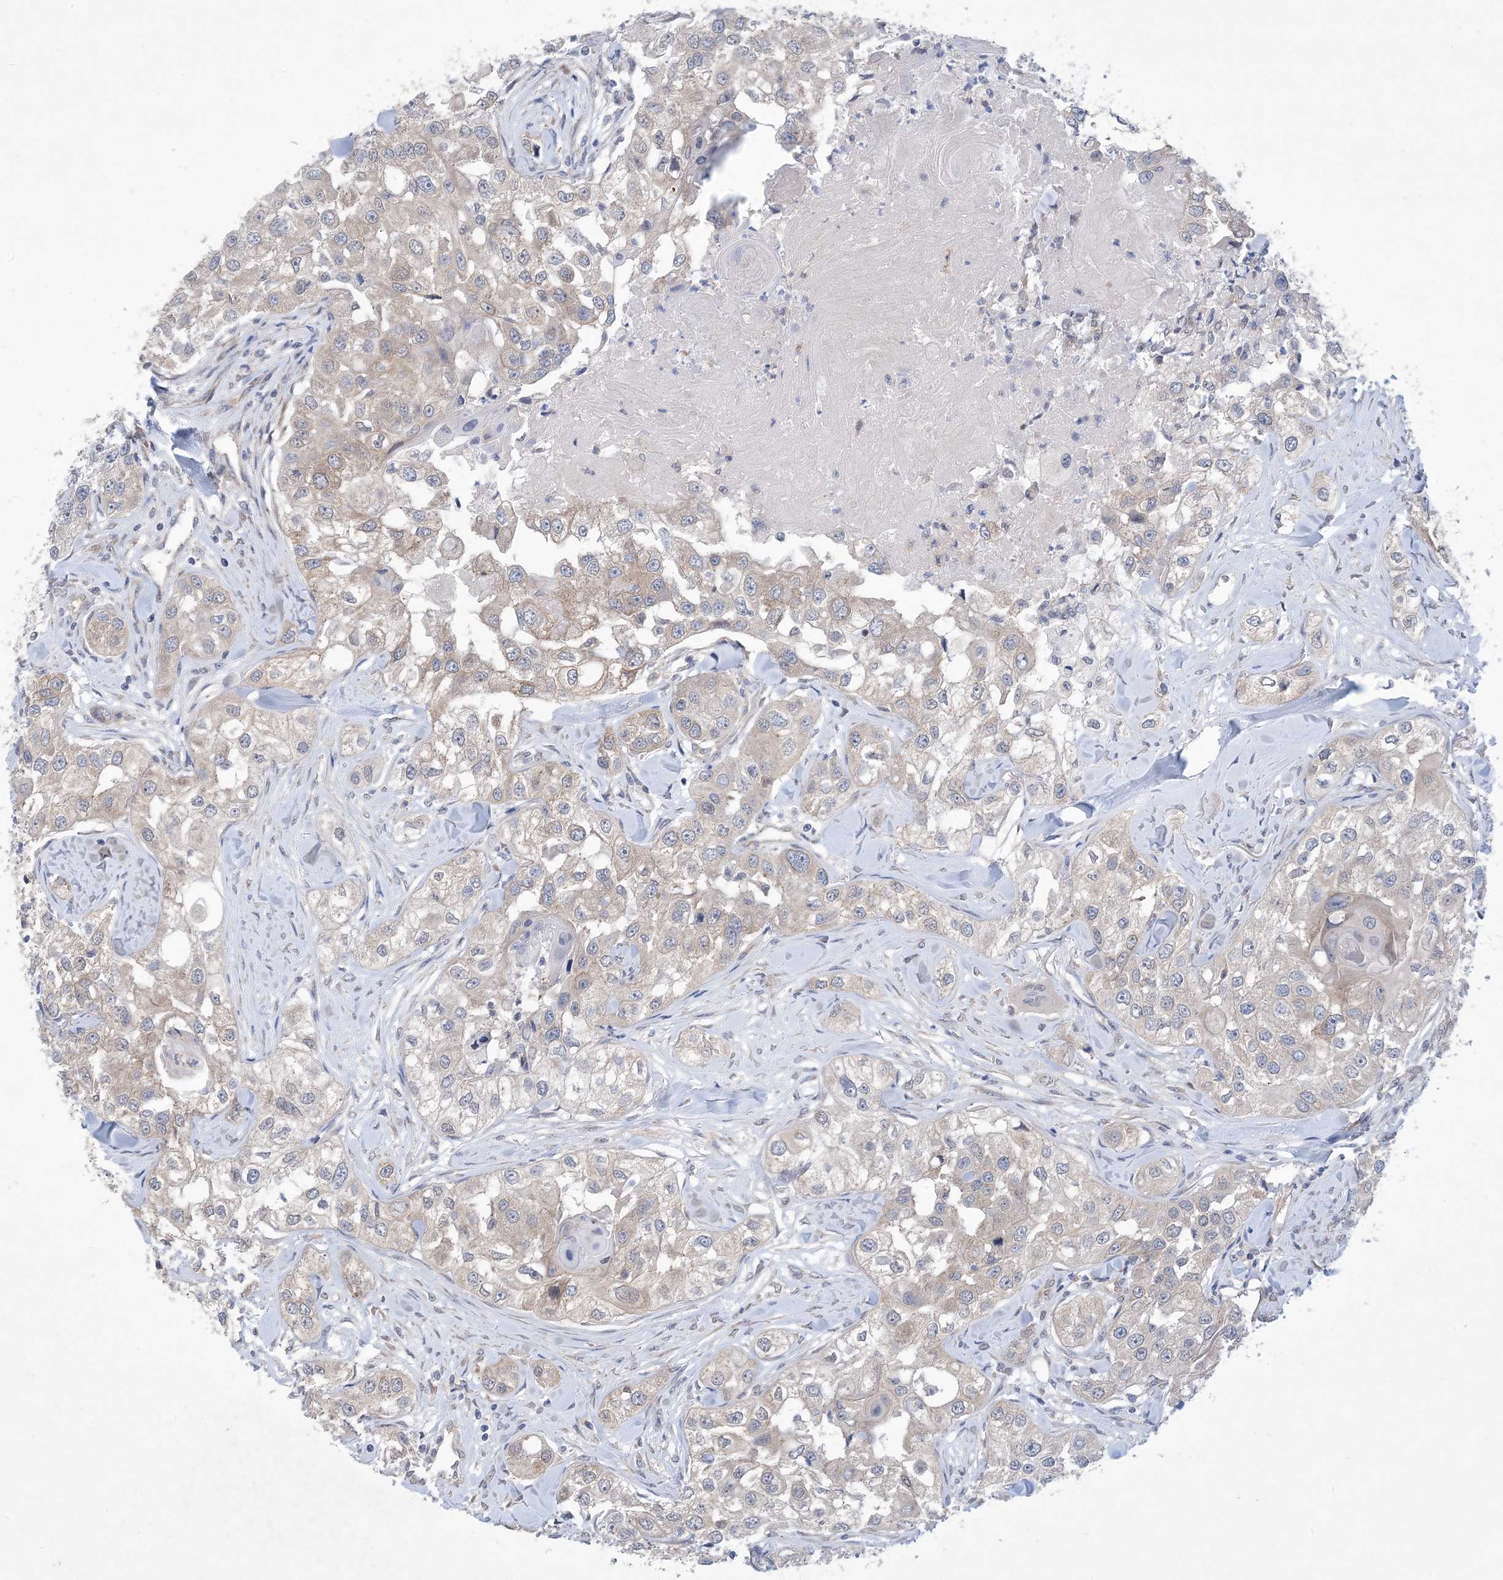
{"staining": {"intensity": "weak", "quantity": ">75%", "location": "cytoplasmic/membranous"}, "tissue": "head and neck cancer", "cell_type": "Tumor cells", "image_type": "cancer", "snomed": [{"axis": "morphology", "description": "Normal tissue, NOS"}, {"axis": "morphology", "description": "Squamous cell carcinoma, NOS"}, {"axis": "topography", "description": "Skeletal muscle"}, {"axis": "topography", "description": "Head-Neck"}], "caption": "A photomicrograph of human head and neck cancer stained for a protein demonstrates weak cytoplasmic/membranous brown staining in tumor cells. The protein is shown in brown color, while the nuclei are stained blue.", "gene": "EHBP1", "patient": {"sex": "male", "age": 51}}